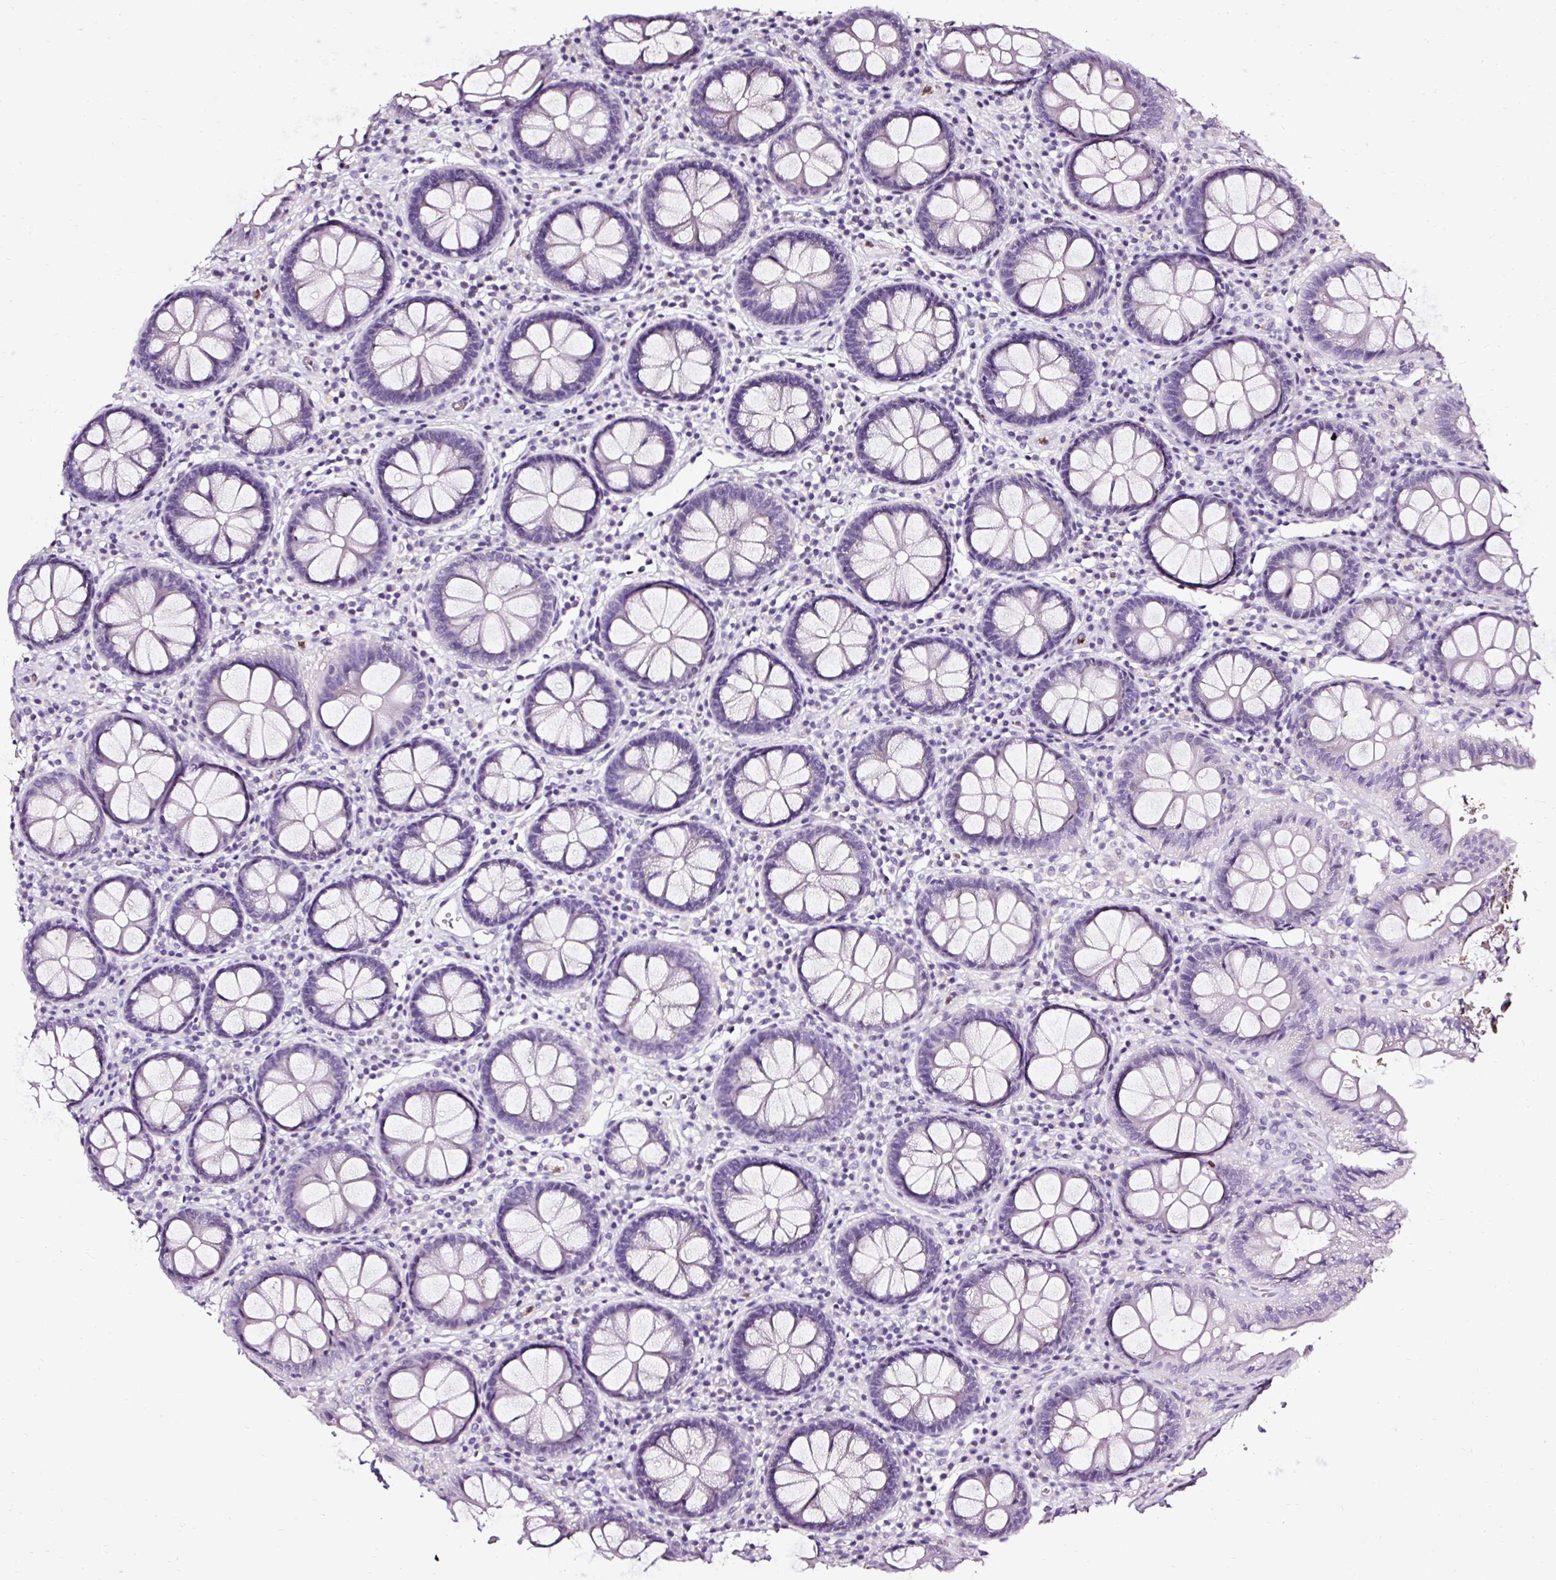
{"staining": {"intensity": "negative", "quantity": "none", "location": "none"}, "tissue": "colon", "cell_type": "Endothelial cells", "image_type": "normal", "snomed": [{"axis": "morphology", "description": "Normal tissue, NOS"}, {"axis": "topography", "description": "Colon"}, {"axis": "topography", "description": "Peripheral nerve tissue"}], "caption": "Immunohistochemistry image of benign colon: human colon stained with DAB (3,3'-diaminobenzidine) displays no significant protein positivity in endothelial cells.", "gene": "SLC7A8", "patient": {"sex": "male", "age": 84}}